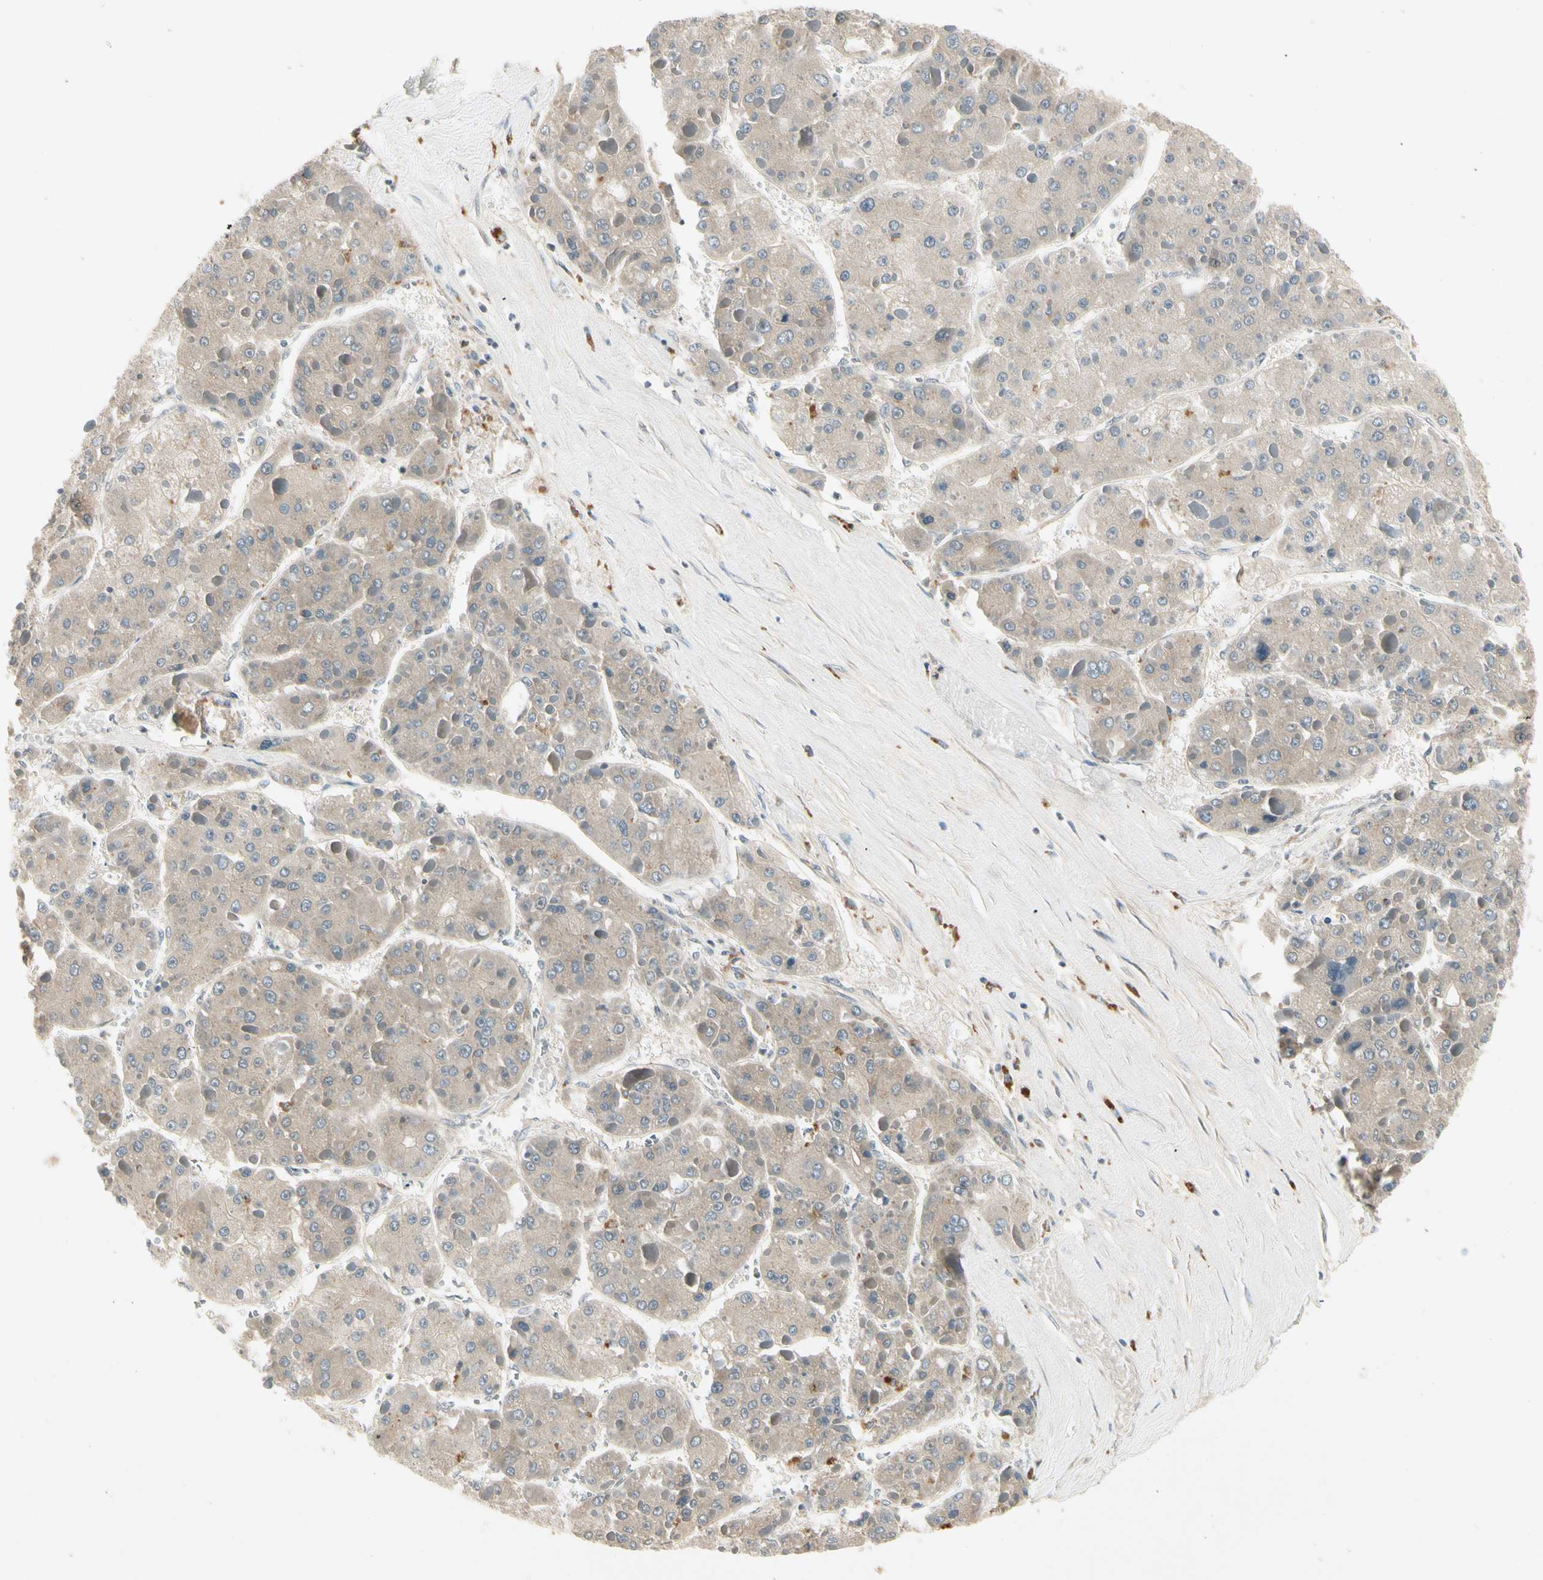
{"staining": {"intensity": "weak", "quantity": "25%-75%", "location": "cytoplasmic/membranous"}, "tissue": "liver cancer", "cell_type": "Tumor cells", "image_type": "cancer", "snomed": [{"axis": "morphology", "description": "Carcinoma, Hepatocellular, NOS"}, {"axis": "topography", "description": "Liver"}], "caption": "Liver hepatocellular carcinoma was stained to show a protein in brown. There is low levels of weak cytoplasmic/membranous expression in about 25%-75% of tumor cells.", "gene": "CCL4", "patient": {"sex": "female", "age": 73}}